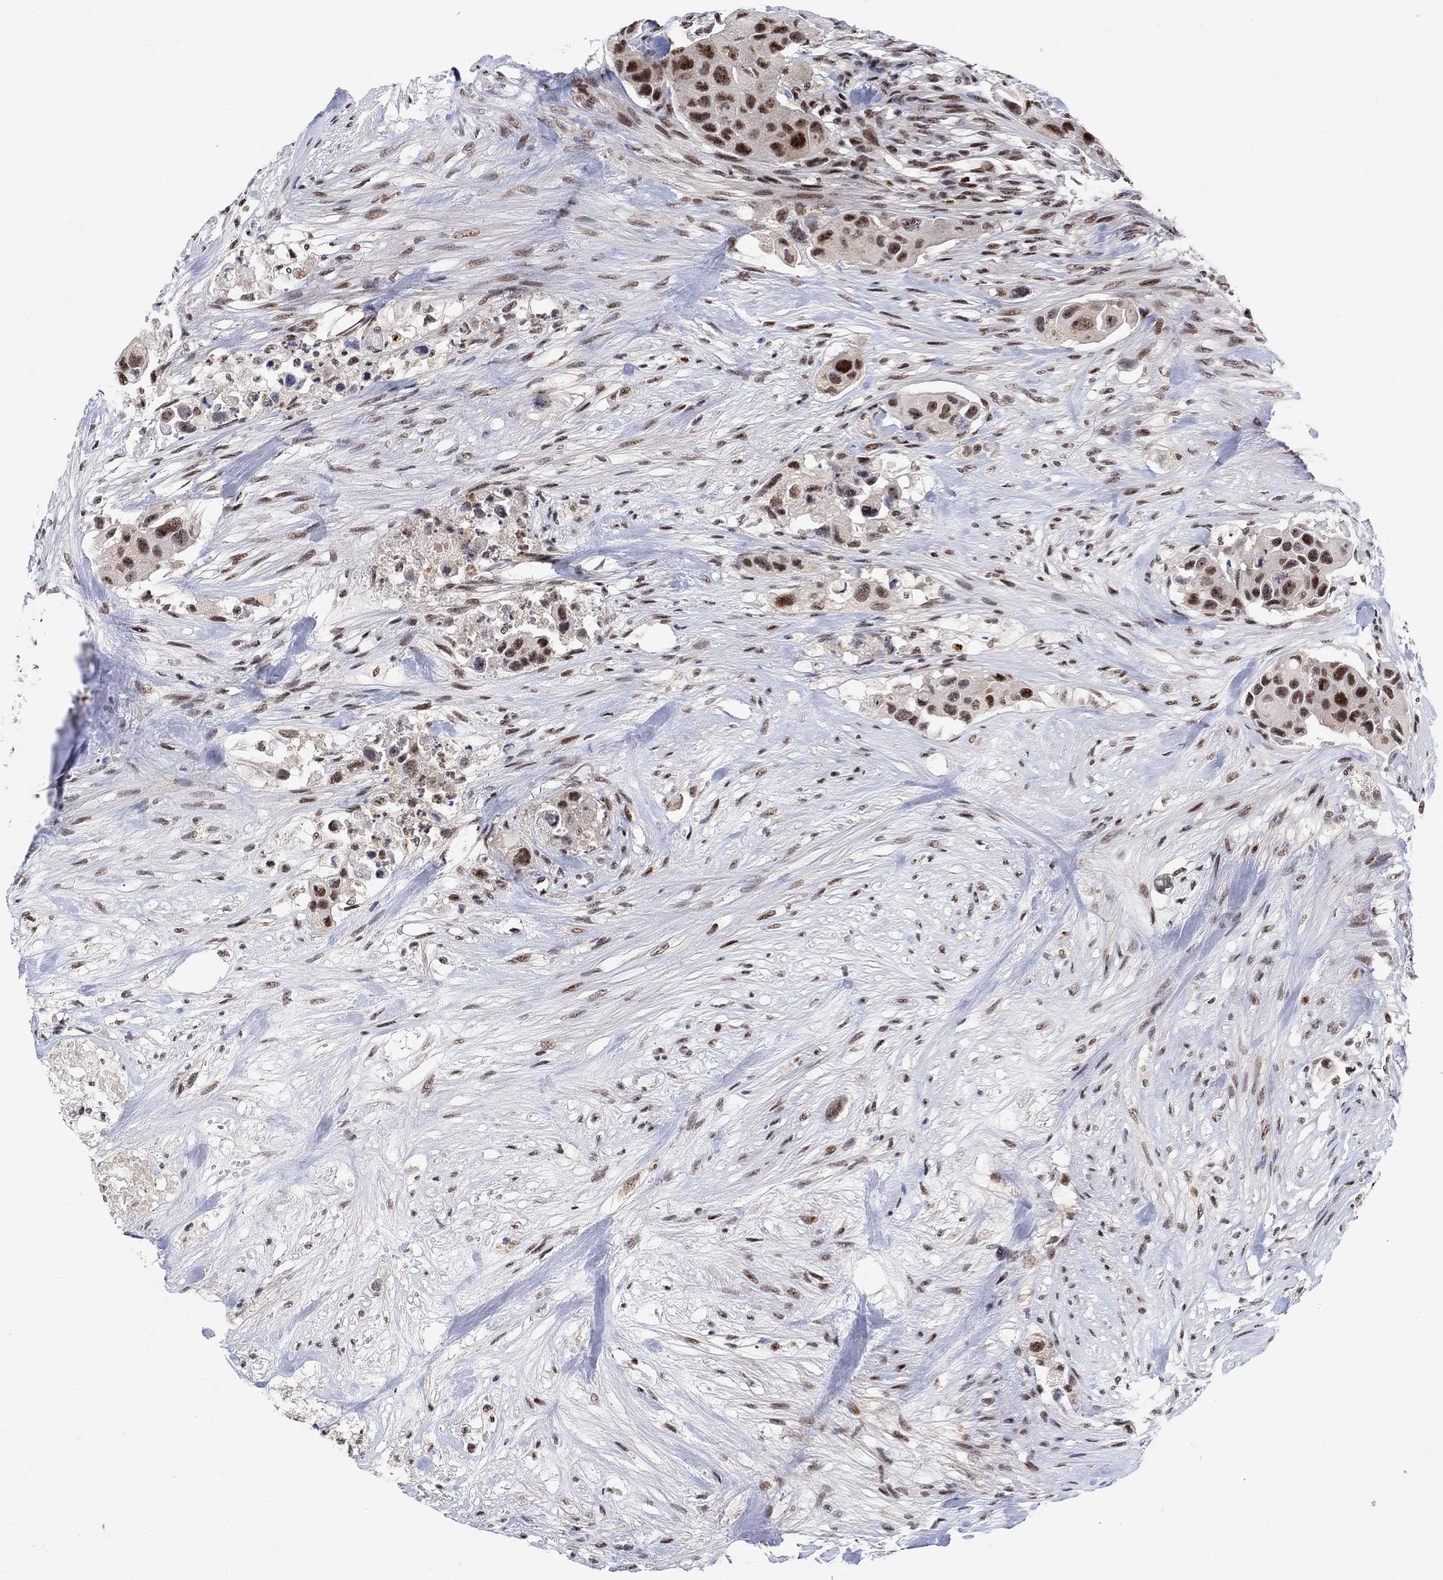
{"staining": {"intensity": "strong", "quantity": ">75%", "location": "nuclear"}, "tissue": "urothelial cancer", "cell_type": "Tumor cells", "image_type": "cancer", "snomed": [{"axis": "morphology", "description": "Urothelial carcinoma, High grade"}, {"axis": "topography", "description": "Urinary bladder"}], "caption": "Protein expression analysis of human urothelial cancer reveals strong nuclear expression in approximately >75% of tumor cells. (Brightfield microscopy of DAB IHC at high magnification).", "gene": "E4F1", "patient": {"sex": "female", "age": 73}}